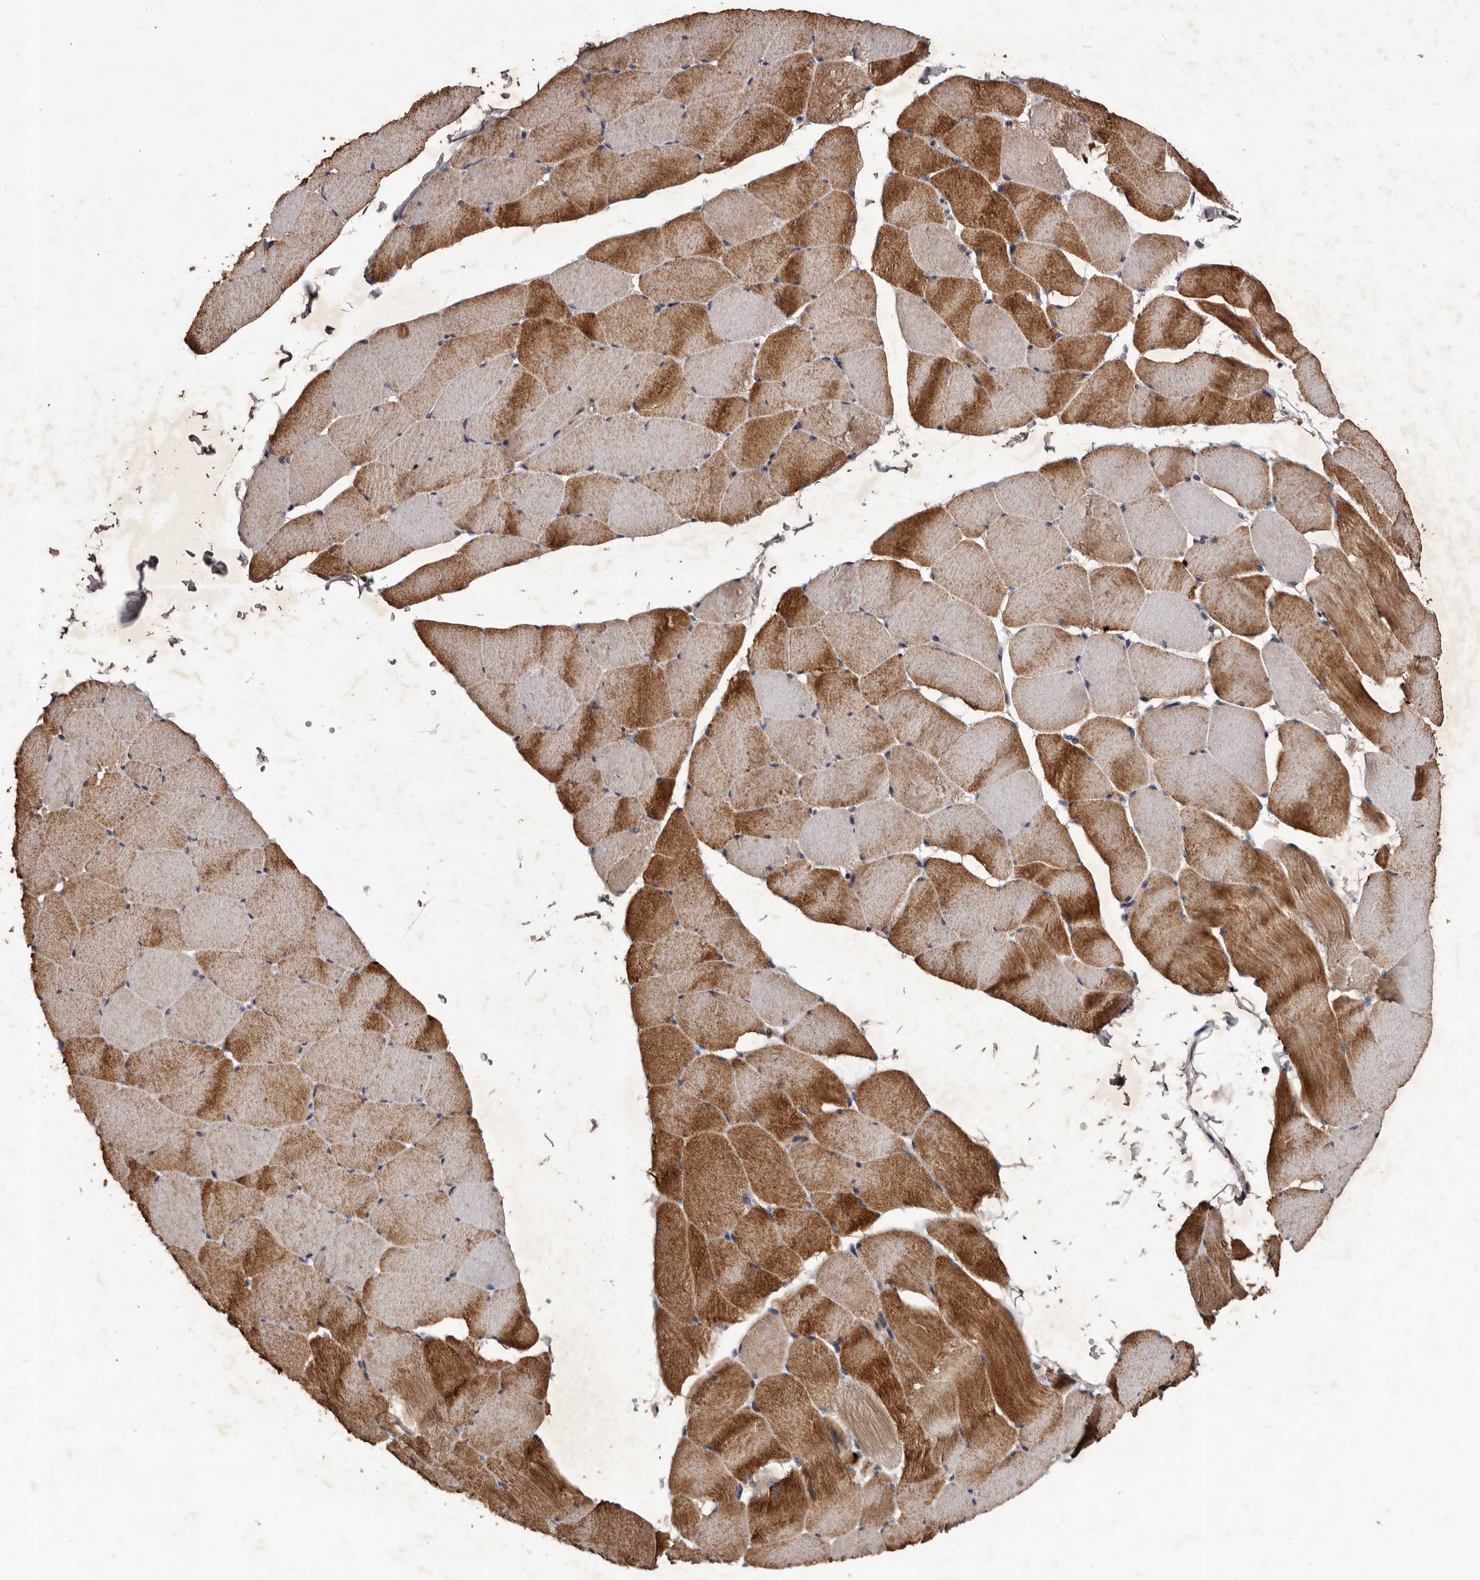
{"staining": {"intensity": "moderate", "quantity": ">75%", "location": "cytoplasmic/membranous"}, "tissue": "skeletal muscle", "cell_type": "Myocytes", "image_type": "normal", "snomed": [{"axis": "morphology", "description": "Normal tissue, NOS"}, {"axis": "topography", "description": "Skeletal muscle"}], "caption": "Myocytes exhibit moderate cytoplasmic/membranous positivity in about >75% of cells in benign skeletal muscle.", "gene": "MKRN3", "patient": {"sex": "male", "age": 62}}